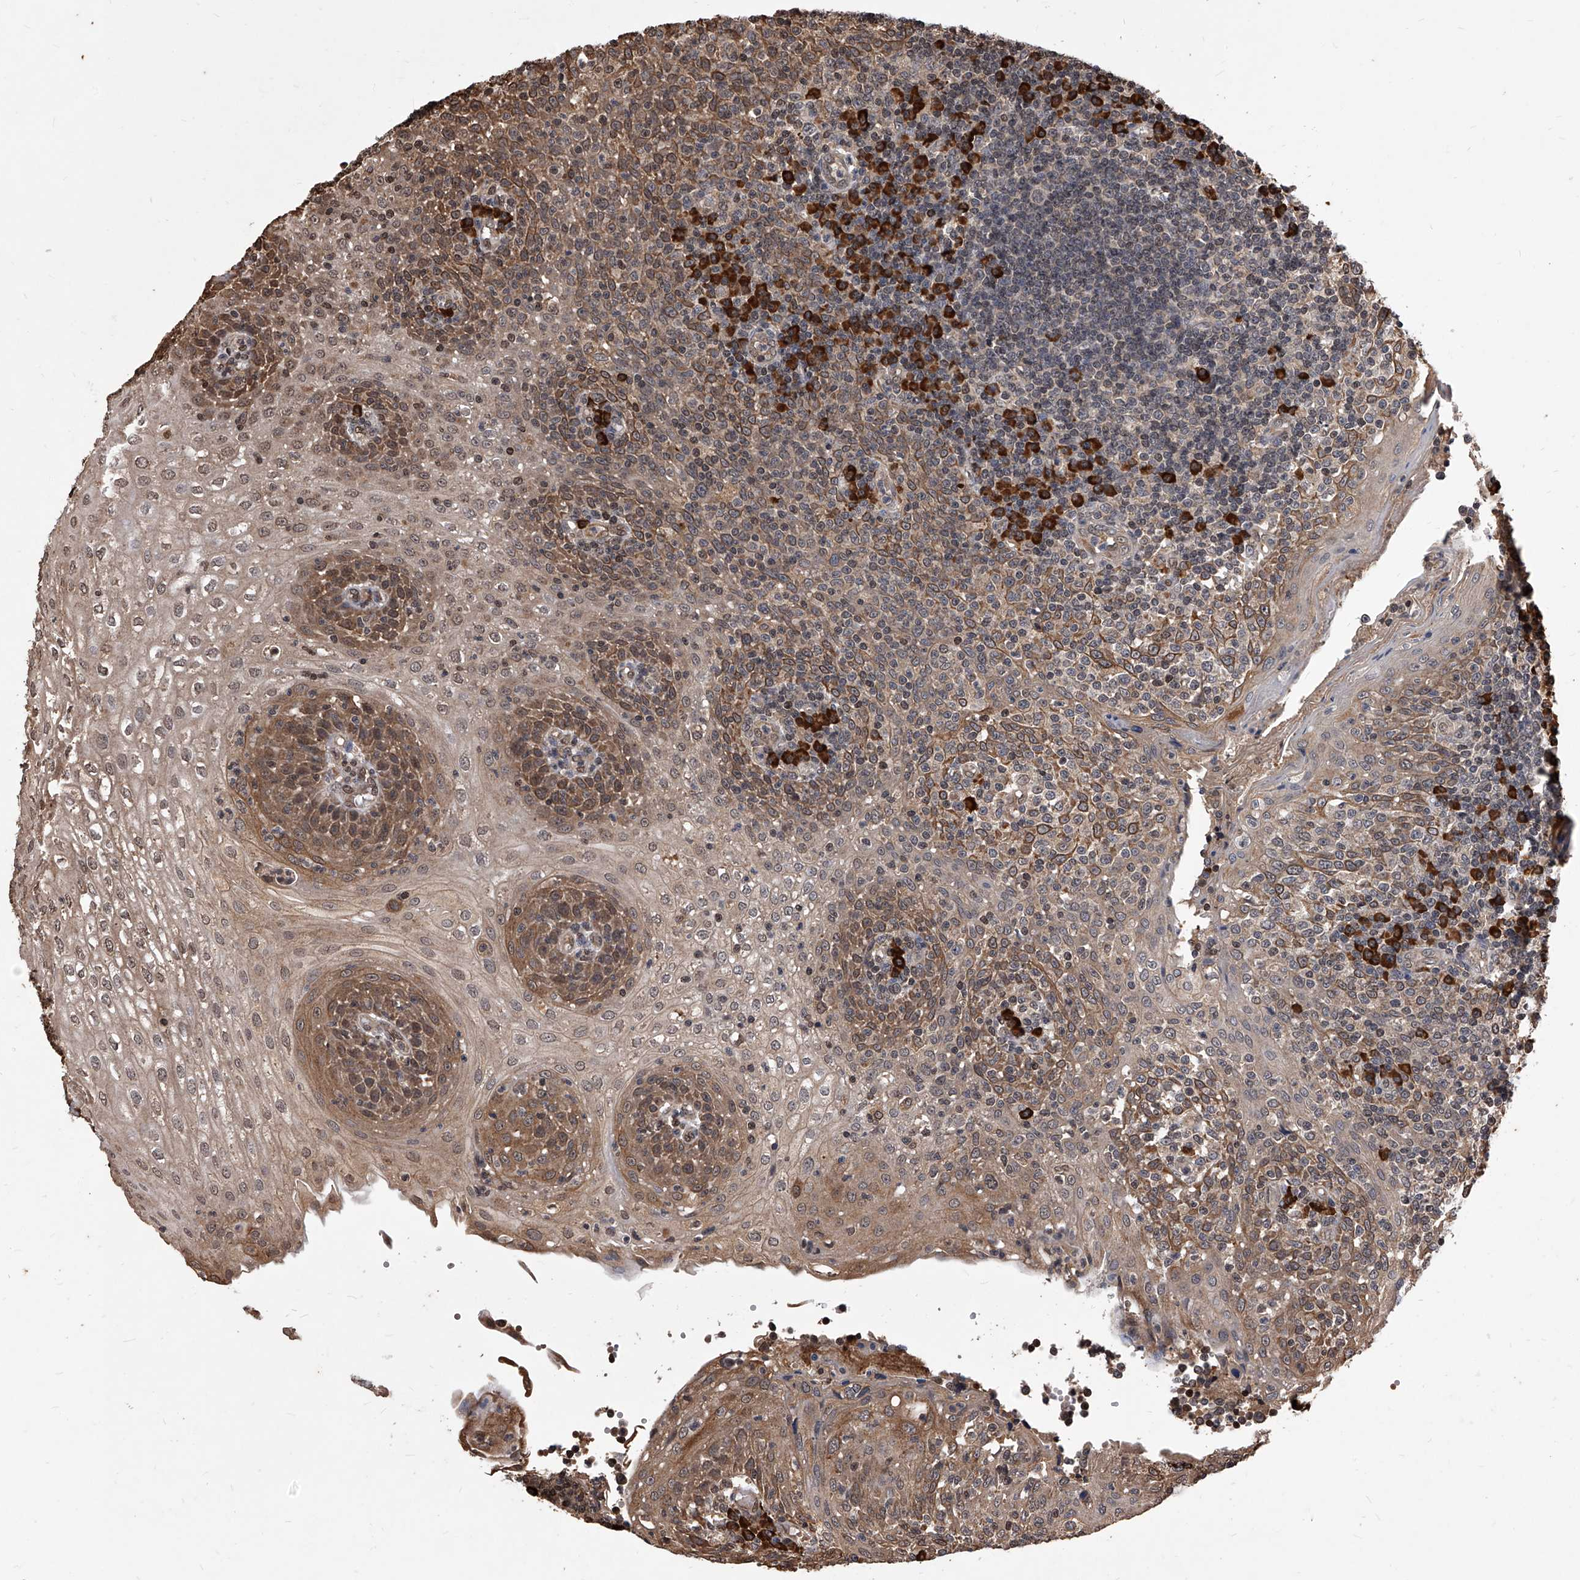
{"staining": {"intensity": "moderate", "quantity": "<25%", "location": "nuclear"}, "tissue": "tonsil", "cell_type": "Germinal center cells", "image_type": "normal", "snomed": [{"axis": "morphology", "description": "Normal tissue, NOS"}, {"axis": "topography", "description": "Tonsil"}], "caption": "Tonsil stained with a brown dye exhibits moderate nuclear positive staining in approximately <25% of germinal center cells.", "gene": "ID1", "patient": {"sex": "female", "age": 19}}